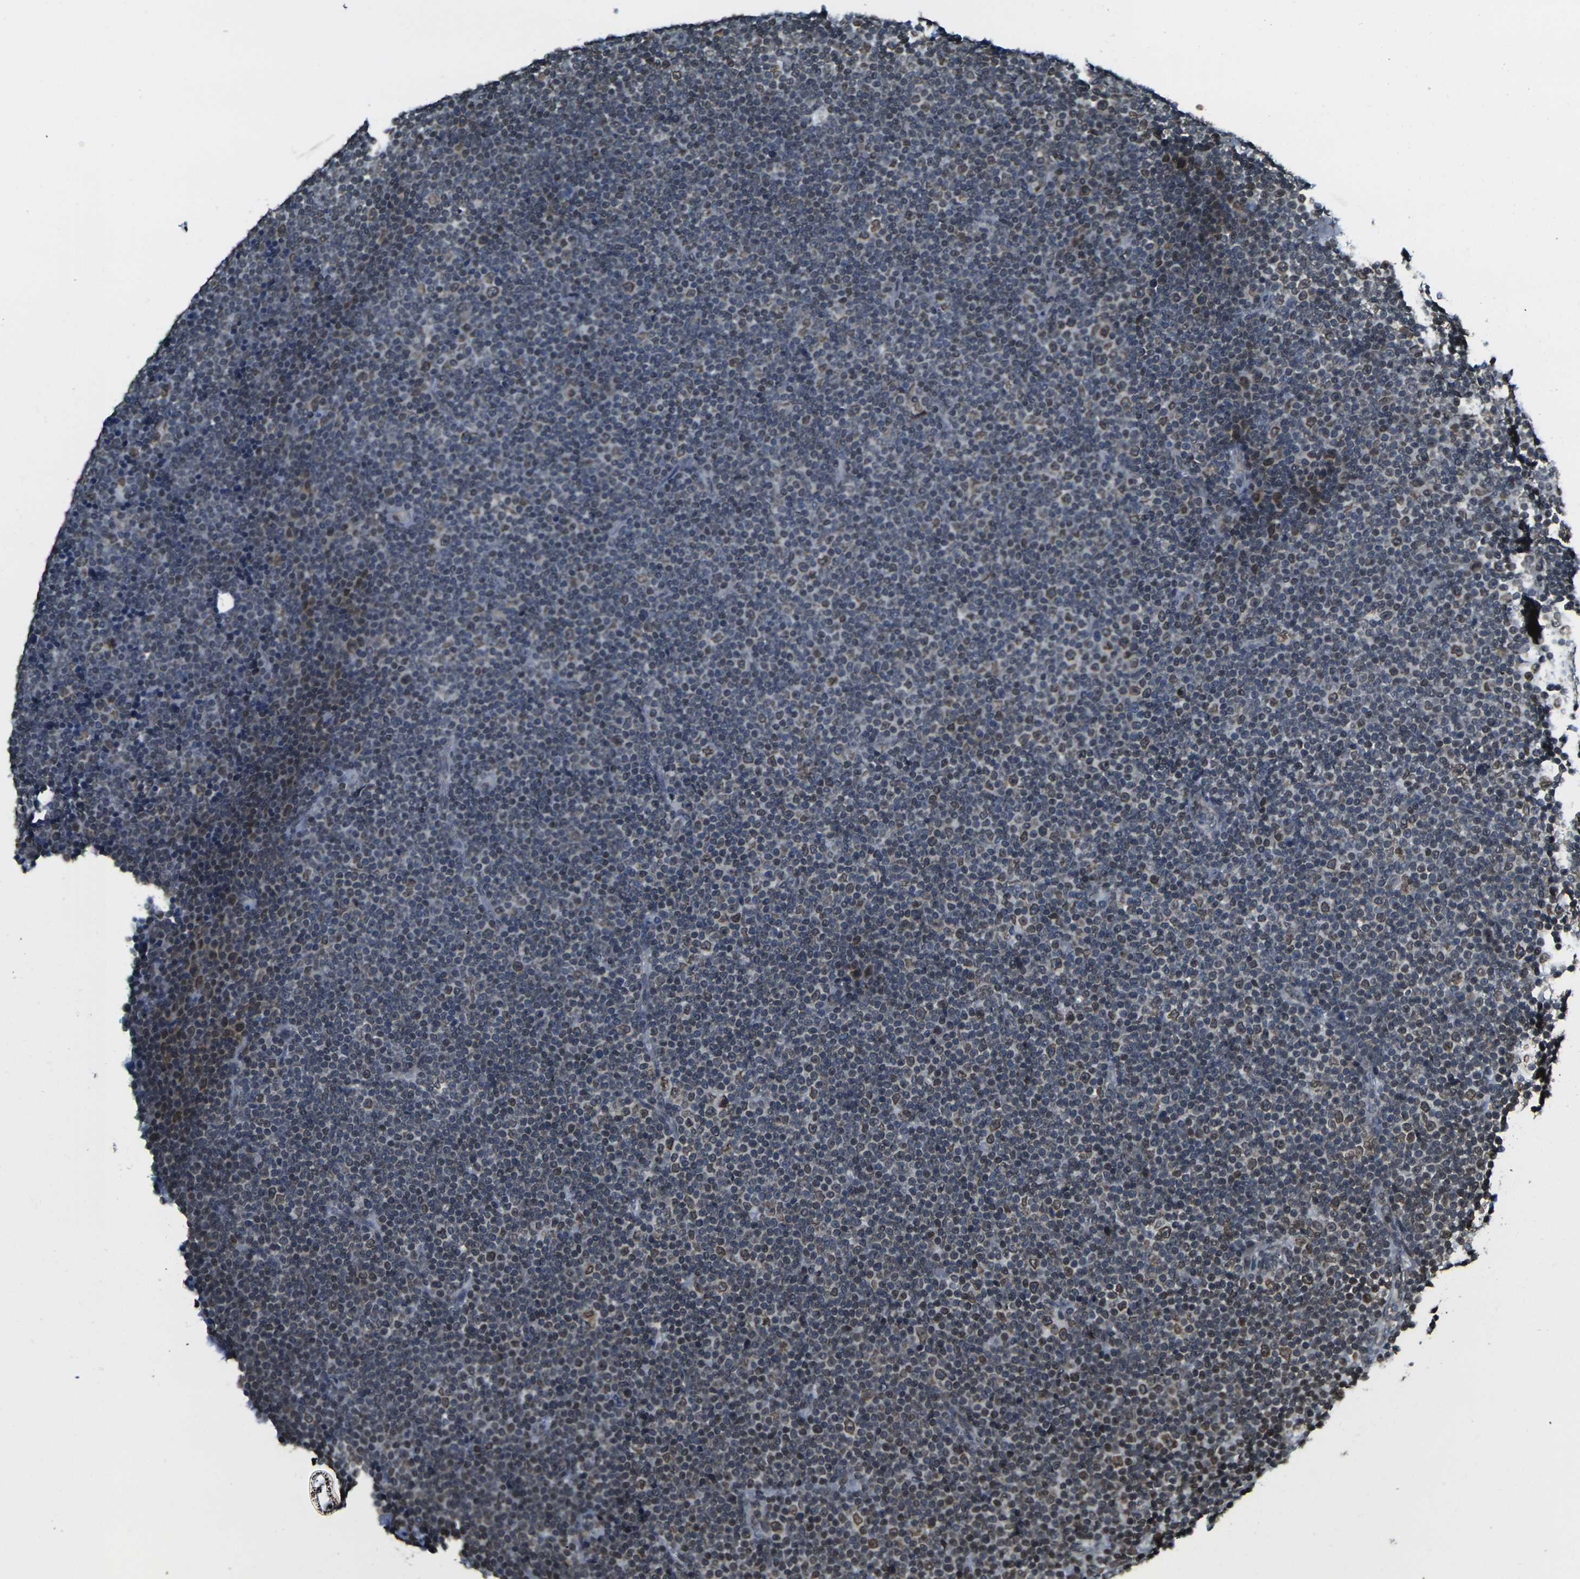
{"staining": {"intensity": "moderate", "quantity": "25%-75%", "location": "cytoplasmic/membranous,nuclear"}, "tissue": "lymphoma", "cell_type": "Tumor cells", "image_type": "cancer", "snomed": [{"axis": "morphology", "description": "Malignant lymphoma, non-Hodgkin's type, Low grade"}, {"axis": "topography", "description": "Lymph node"}], "caption": "Tumor cells reveal moderate cytoplasmic/membranous and nuclear staining in approximately 25%-75% of cells in lymphoma.", "gene": "BRDT", "patient": {"sex": "female", "age": 67}}